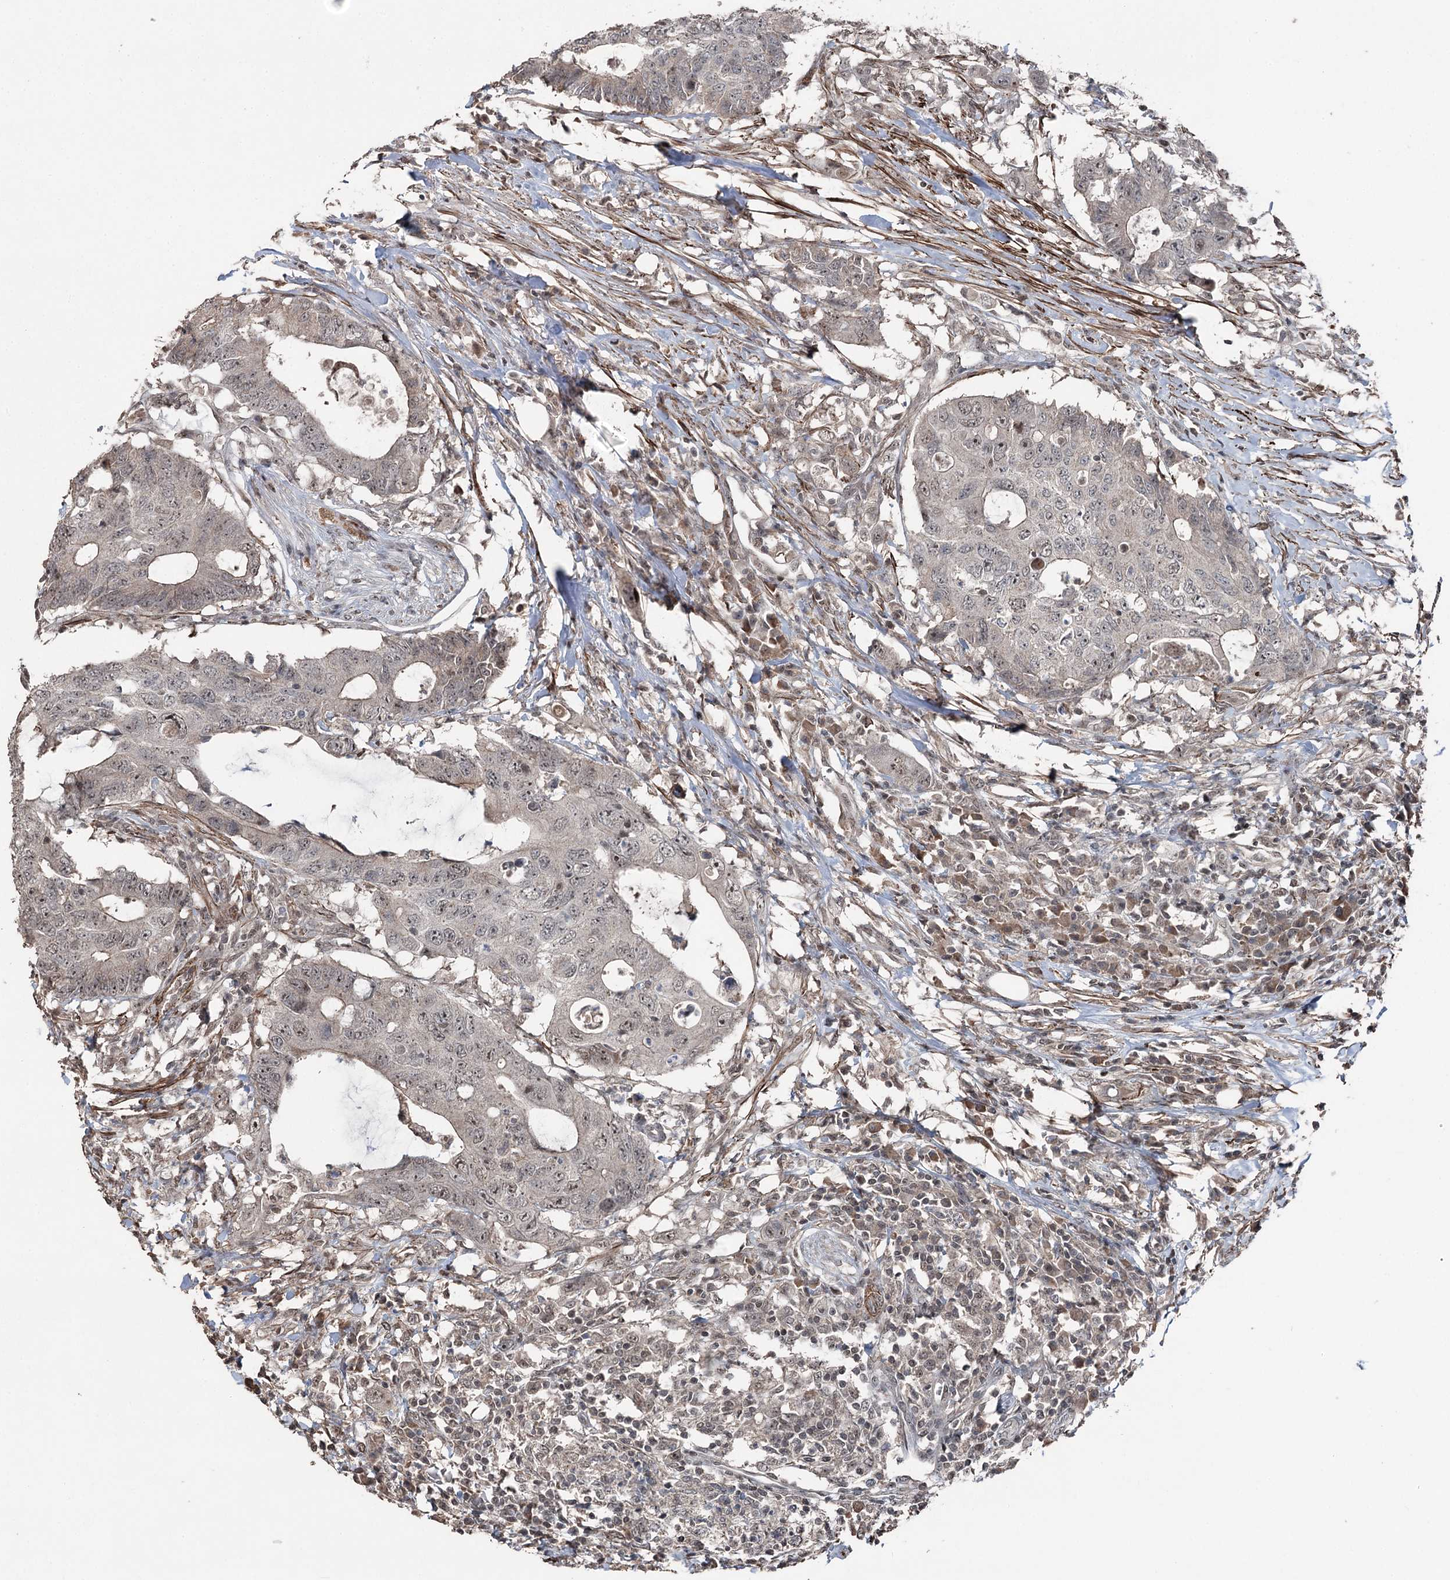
{"staining": {"intensity": "weak", "quantity": "25%-75%", "location": "nuclear"}, "tissue": "colorectal cancer", "cell_type": "Tumor cells", "image_type": "cancer", "snomed": [{"axis": "morphology", "description": "Adenocarcinoma, NOS"}, {"axis": "topography", "description": "Colon"}], "caption": "Immunohistochemical staining of colorectal cancer reveals weak nuclear protein positivity in approximately 25%-75% of tumor cells.", "gene": "CCDC82", "patient": {"sex": "male", "age": 71}}